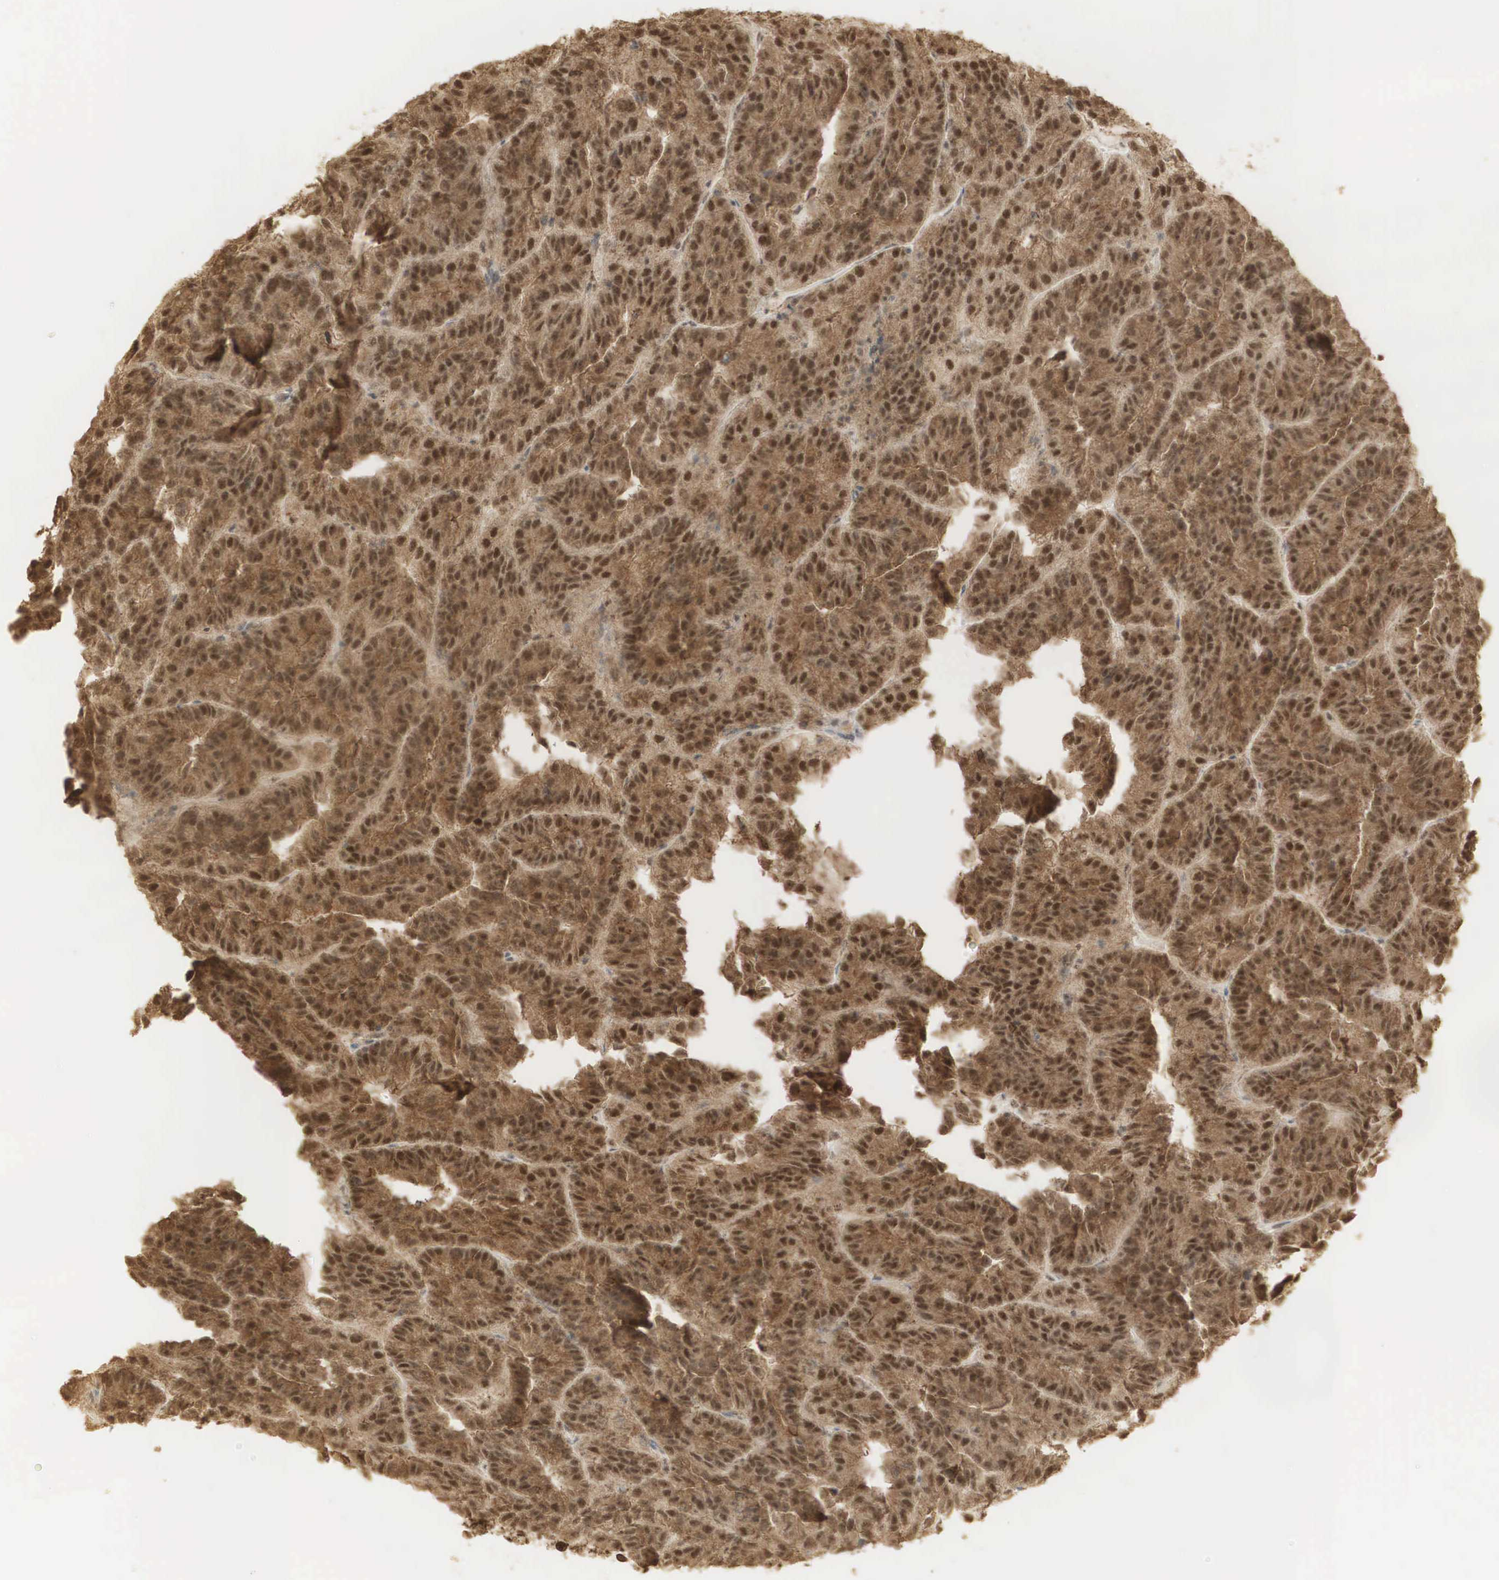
{"staining": {"intensity": "strong", "quantity": ">75%", "location": "cytoplasmic/membranous,nuclear"}, "tissue": "renal cancer", "cell_type": "Tumor cells", "image_type": "cancer", "snomed": [{"axis": "morphology", "description": "Adenocarcinoma, NOS"}, {"axis": "topography", "description": "Kidney"}], "caption": "Immunohistochemistry staining of adenocarcinoma (renal), which demonstrates high levels of strong cytoplasmic/membranous and nuclear positivity in approximately >75% of tumor cells indicating strong cytoplasmic/membranous and nuclear protein positivity. The staining was performed using DAB (brown) for protein detection and nuclei were counterstained in hematoxylin (blue).", "gene": "RNF113A", "patient": {"sex": "male", "age": 46}}